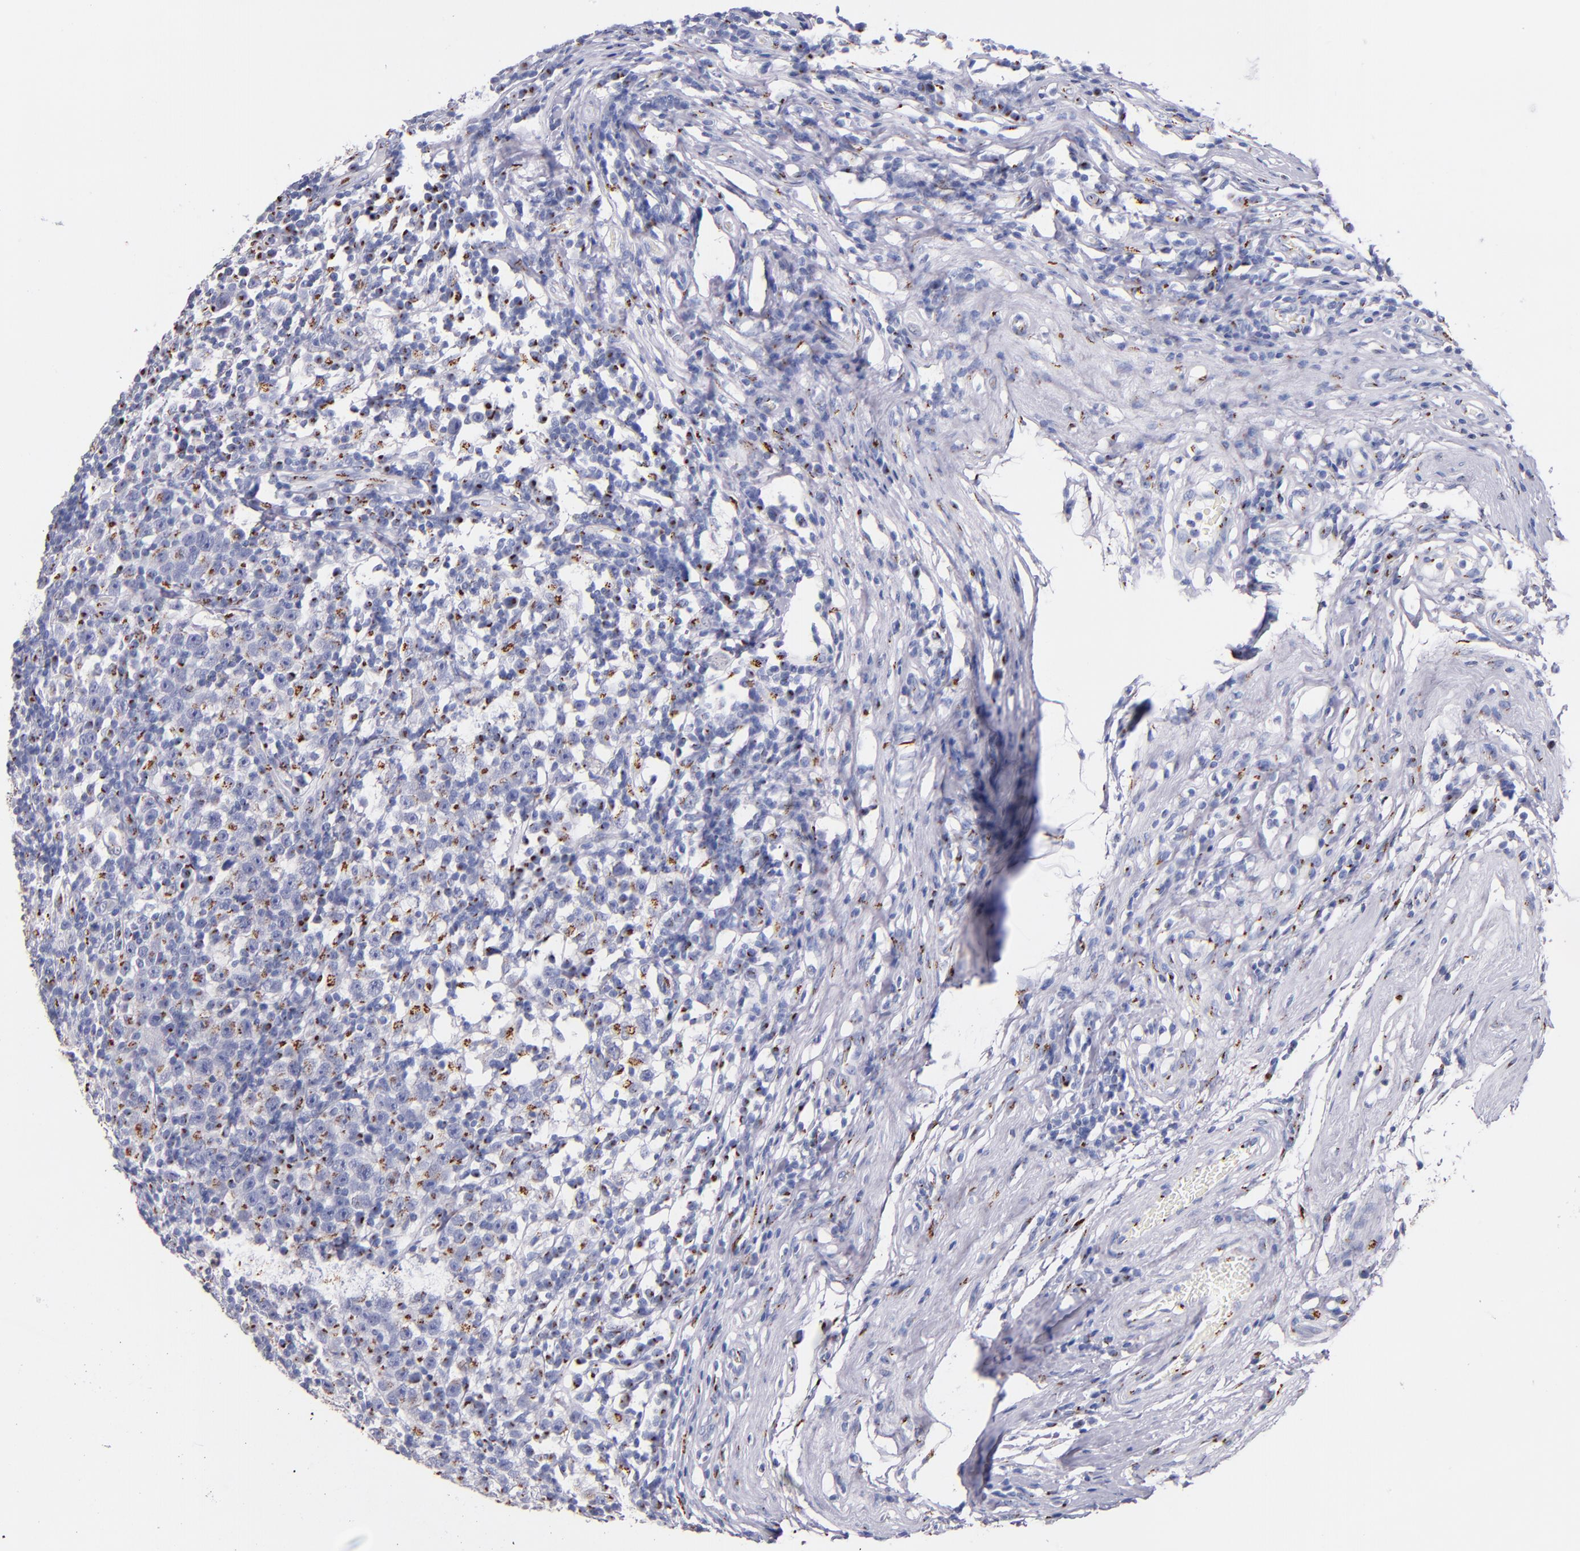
{"staining": {"intensity": "moderate", "quantity": "25%-75%", "location": "cytoplasmic/membranous"}, "tissue": "testis cancer", "cell_type": "Tumor cells", "image_type": "cancer", "snomed": [{"axis": "morphology", "description": "Seminoma, NOS"}, {"axis": "topography", "description": "Testis"}], "caption": "A brown stain labels moderate cytoplasmic/membranous positivity of a protein in seminoma (testis) tumor cells.", "gene": "GOLIM4", "patient": {"sex": "male", "age": 43}}